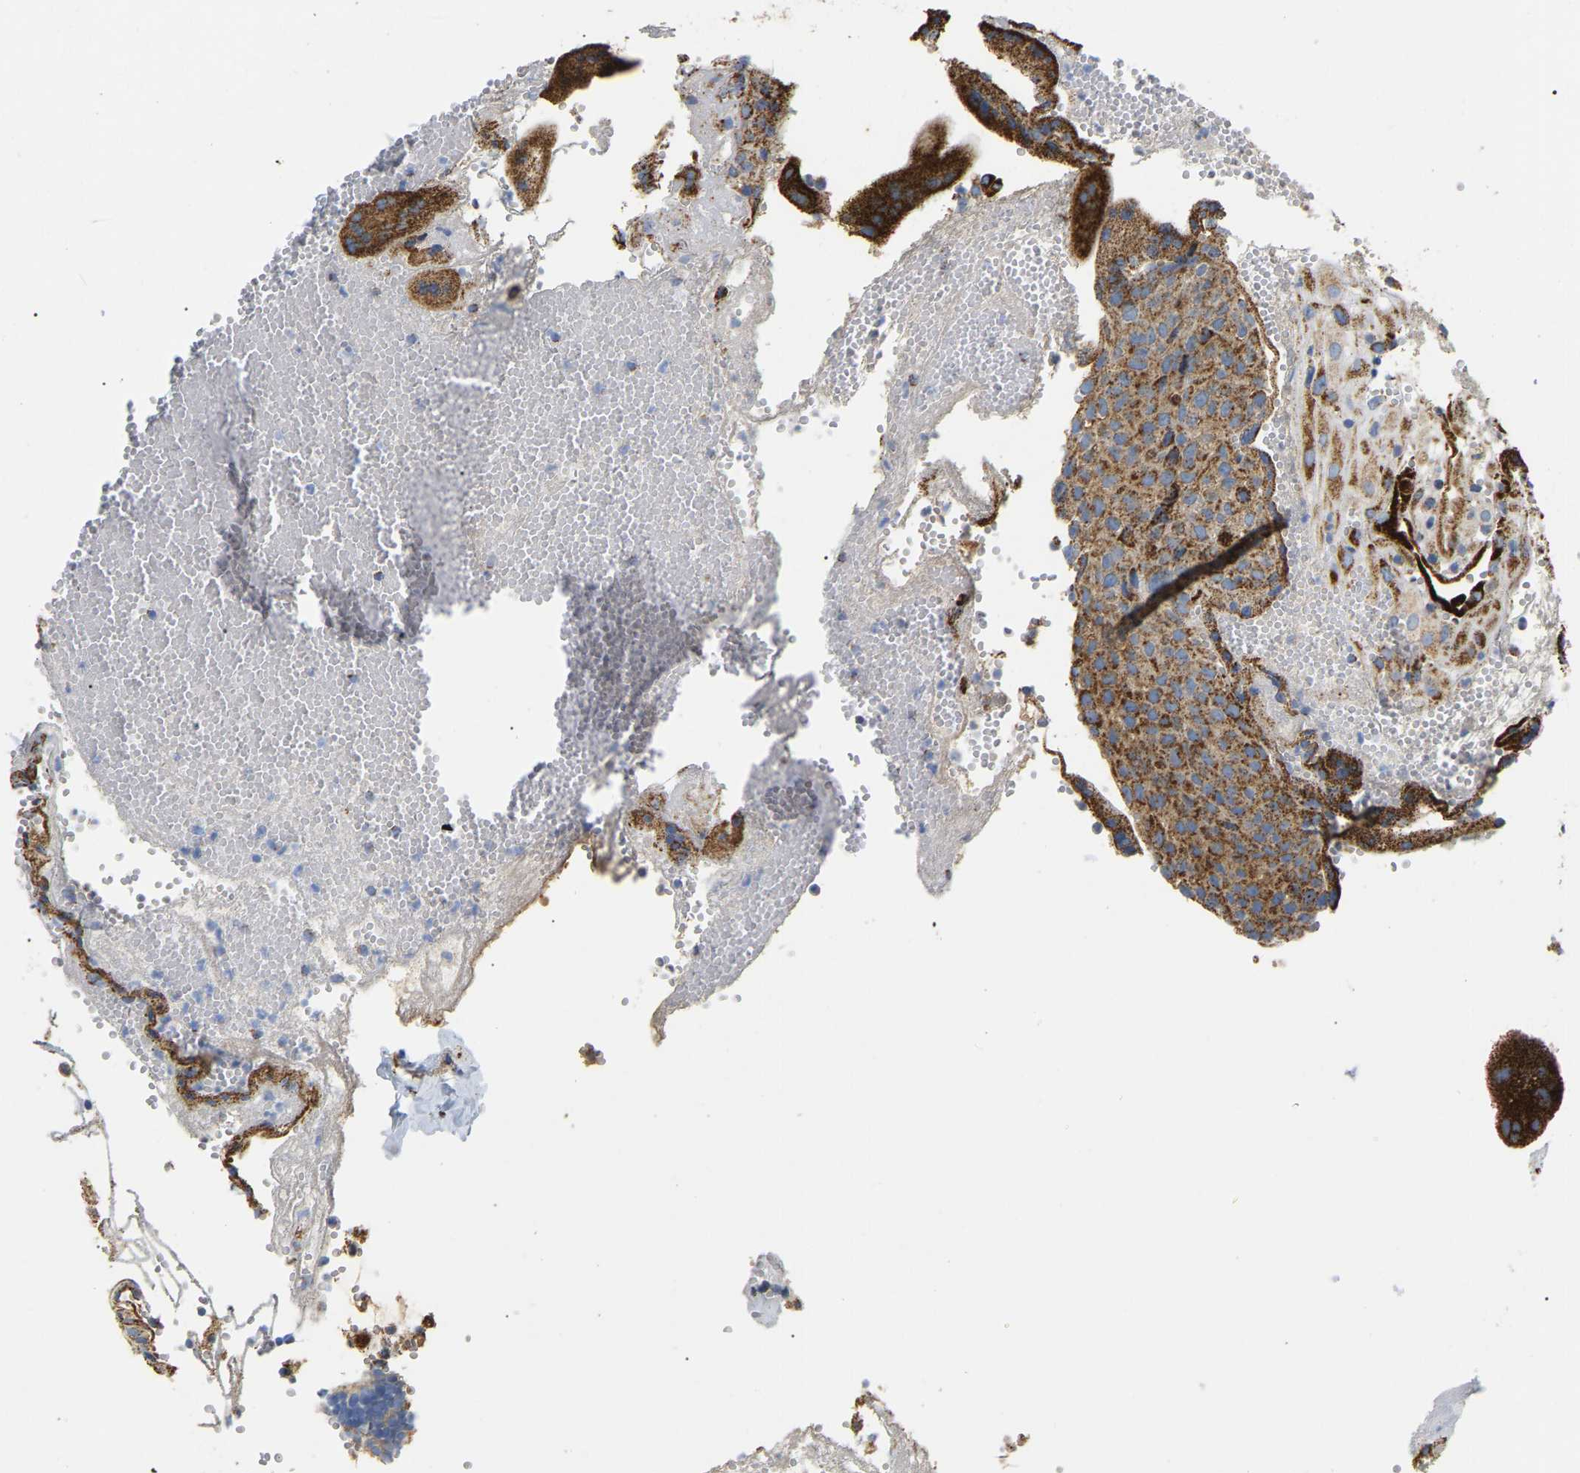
{"staining": {"intensity": "moderate", "quantity": ">75%", "location": "cytoplasmic/membranous"}, "tissue": "placenta", "cell_type": "Decidual cells", "image_type": "normal", "snomed": [{"axis": "morphology", "description": "Normal tissue, NOS"}, {"axis": "topography", "description": "Placenta"}], "caption": "A medium amount of moderate cytoplasmic/membranous expression is identified in about >75% of decidual cells in benign placenta.", "gene": "HIBADH", "patient": {"sex": "female", "age": 18}}